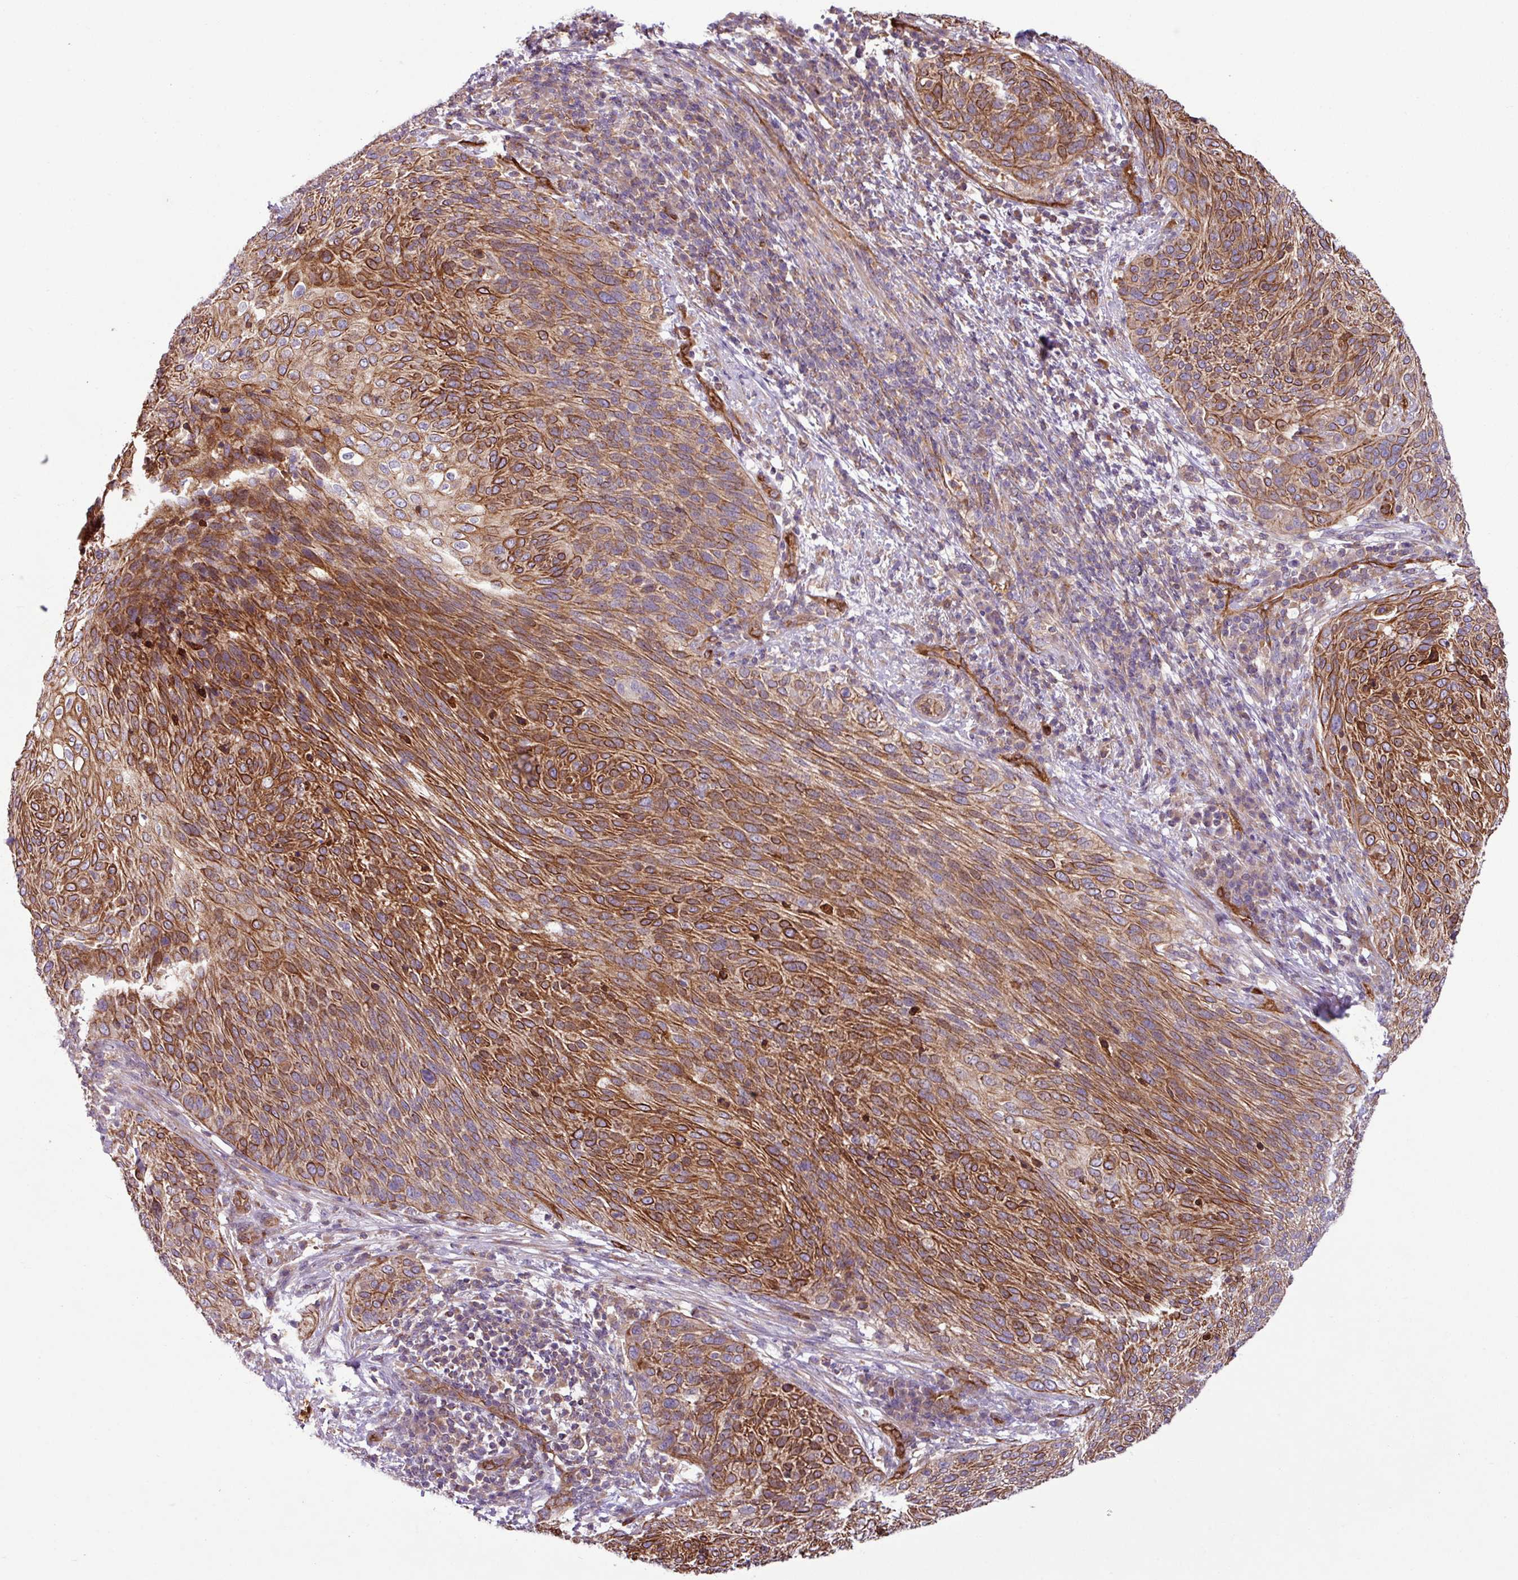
{"staining": {"intensity": "strong", "quantity": "25%-75%", "location": "cytoplasmic/membranous"}, "tissue": "cervical cancer", "cell_type": "Tumor cells", "image_type": "cancer", "snomed": [{"axis": "morphology", "description": "Squamous cell carcinoma, NOS"}, {"axis": "topography", "description": "Cervix"}], "caption": "Immunohistochemical staining of cervical cancer (squamous cell carcinoma) exhibits strong cytoplasmic/membranous protein expression in about 25%-75% of tumor cells.", "gene": "ZNF106", "patient": {"sex": "female", "age": 31}}